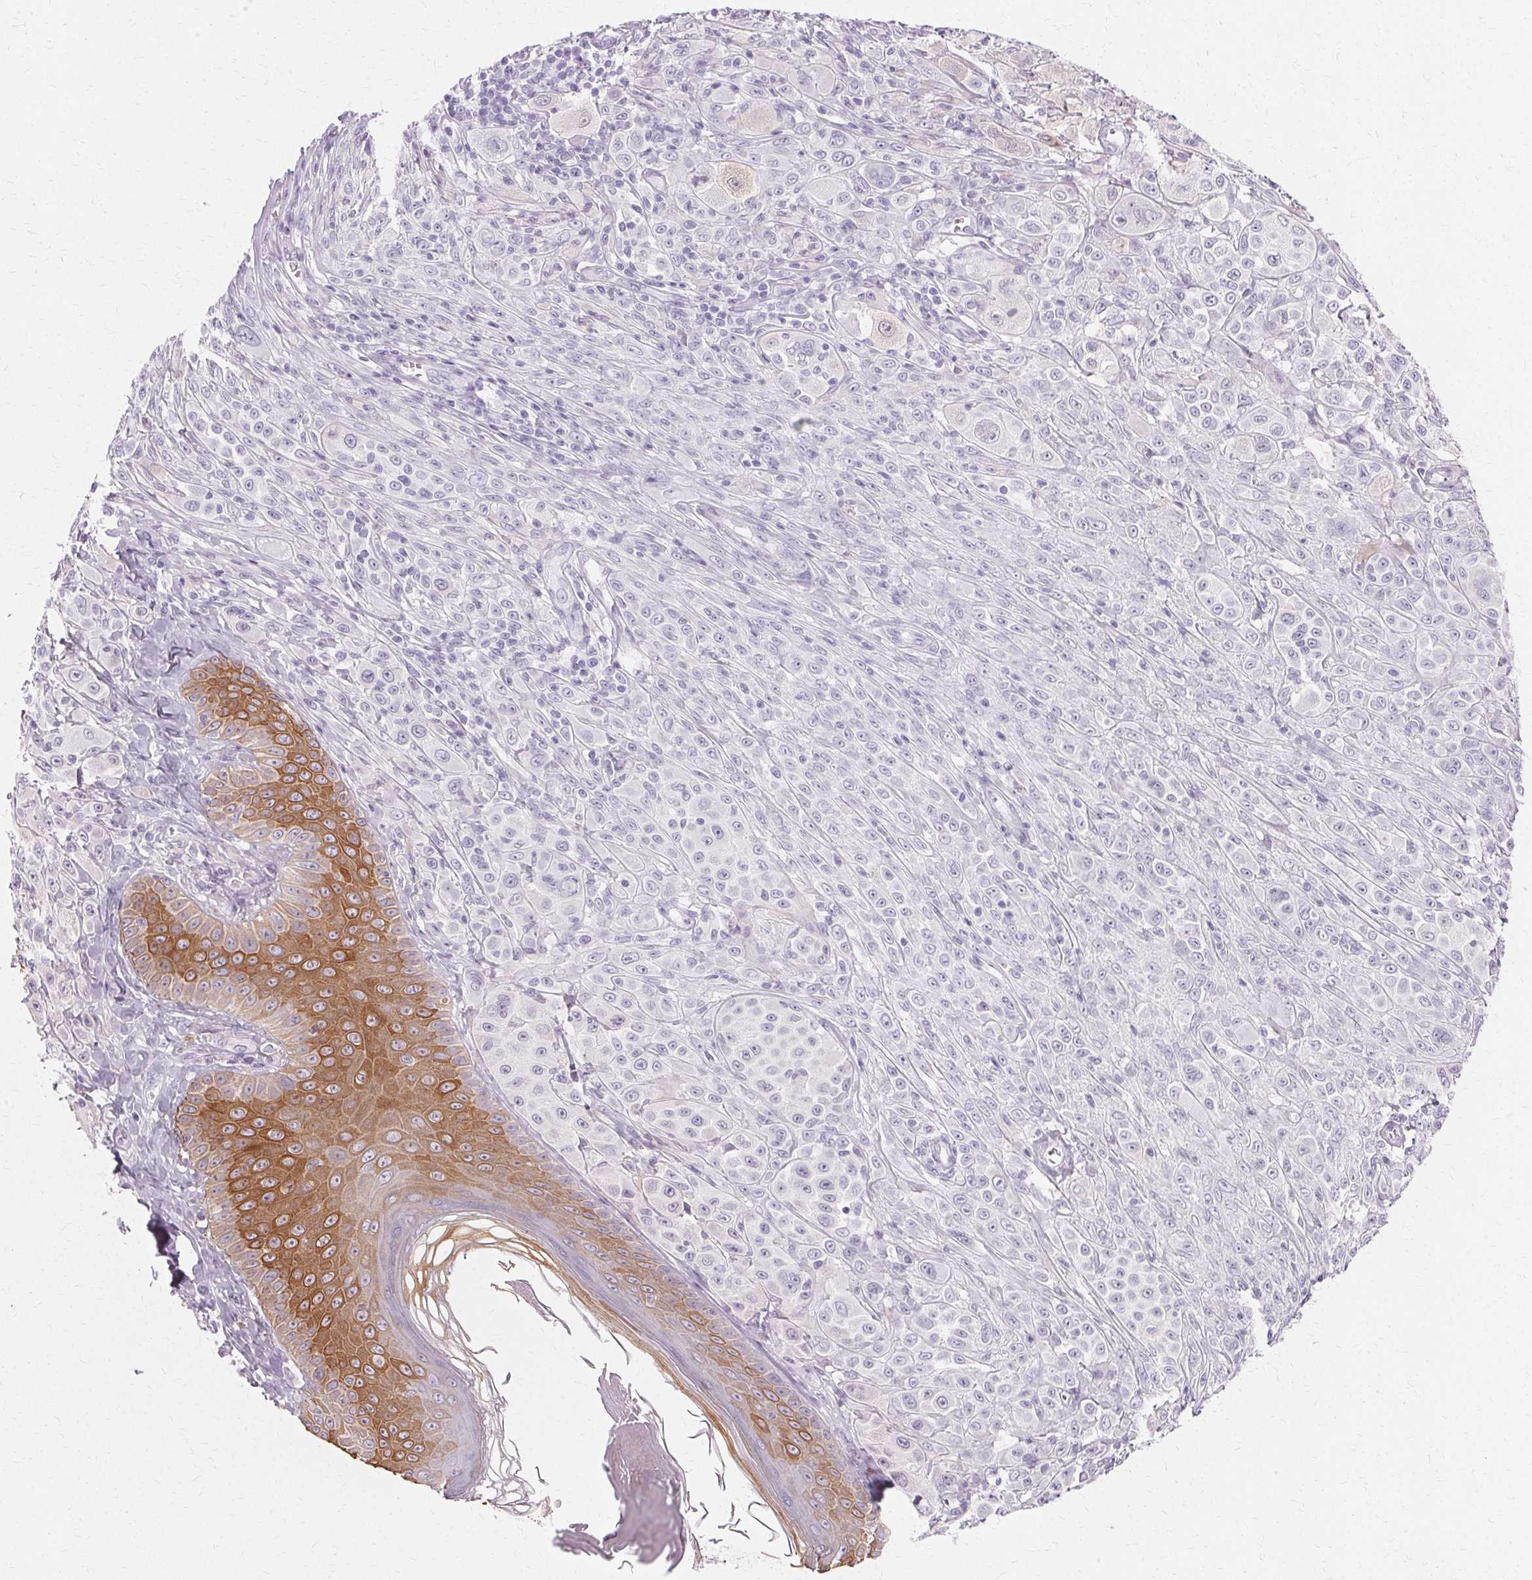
{"staining": {"intensity": "negative", "quantity": "none", "location": "none"}, "tissue": "melanoma", "cell_type": "Tumor cells", "image_type": "cancer", "snomed": [{"axis": "morphology", "description": "Malignant melanoma, NOS"}, {"axis": "topography", "description": "Skin"}], "caption": "Micrograph shows no significant protein staining in tumor cells of melanoma.", "gene": "KRT6C", "patient": {"sex": "male", "age": 67}}